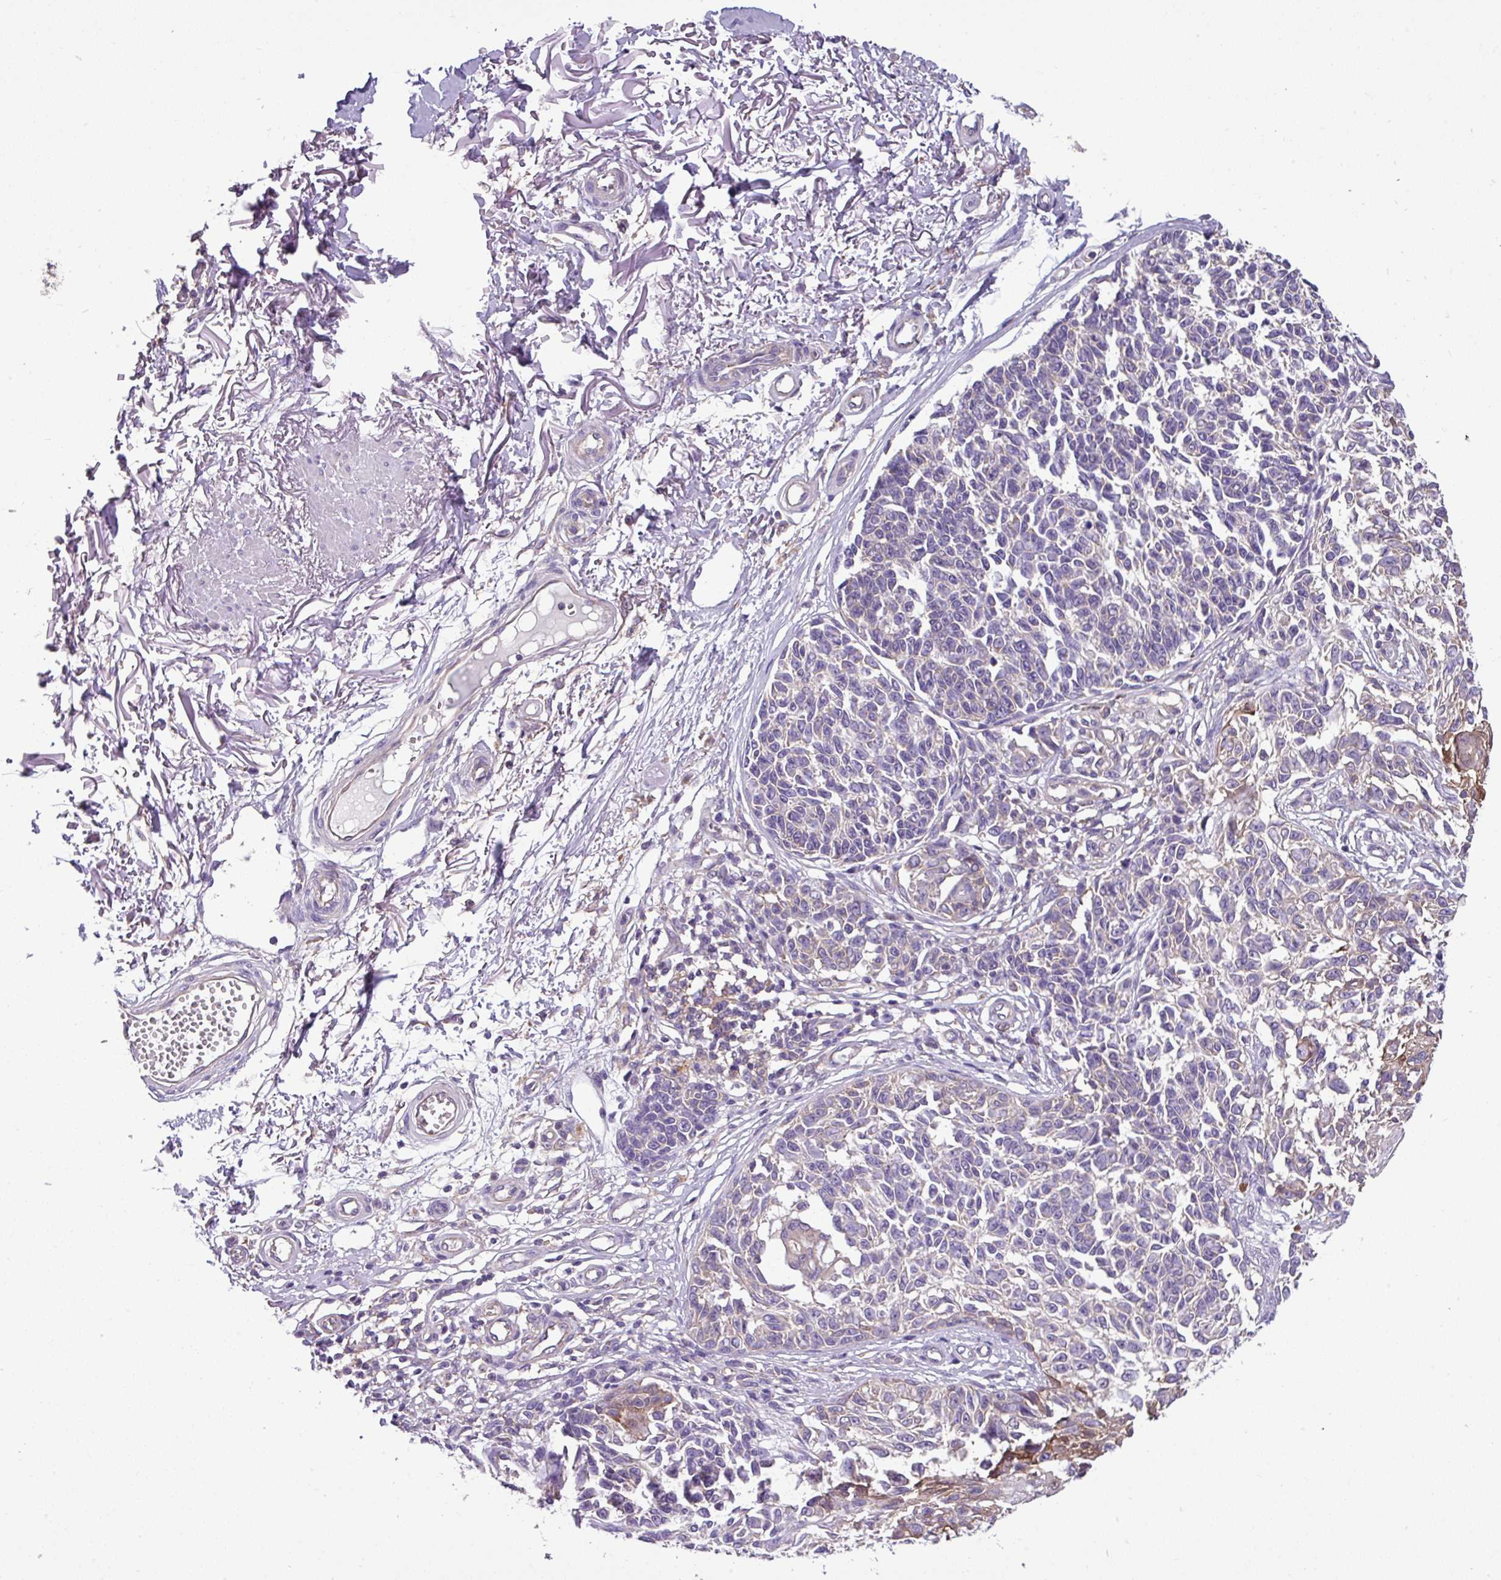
{"staining": {"intensity": "negative", "quantity": "none", "location": "none"}, "tissue": "melanoma", "cell_type": "Tumor cells", "image_type": "cancer", "snomed": [{"axis": "morphology", "description": "Malignant melanoma, NOS"}, {"axis": "topography", "description": "Skin"}], "caption": "Tumor cells show no significant expression in melanoma.", "gene": "SLC23A2", "patient": {"sex": "male", "age": 73}}